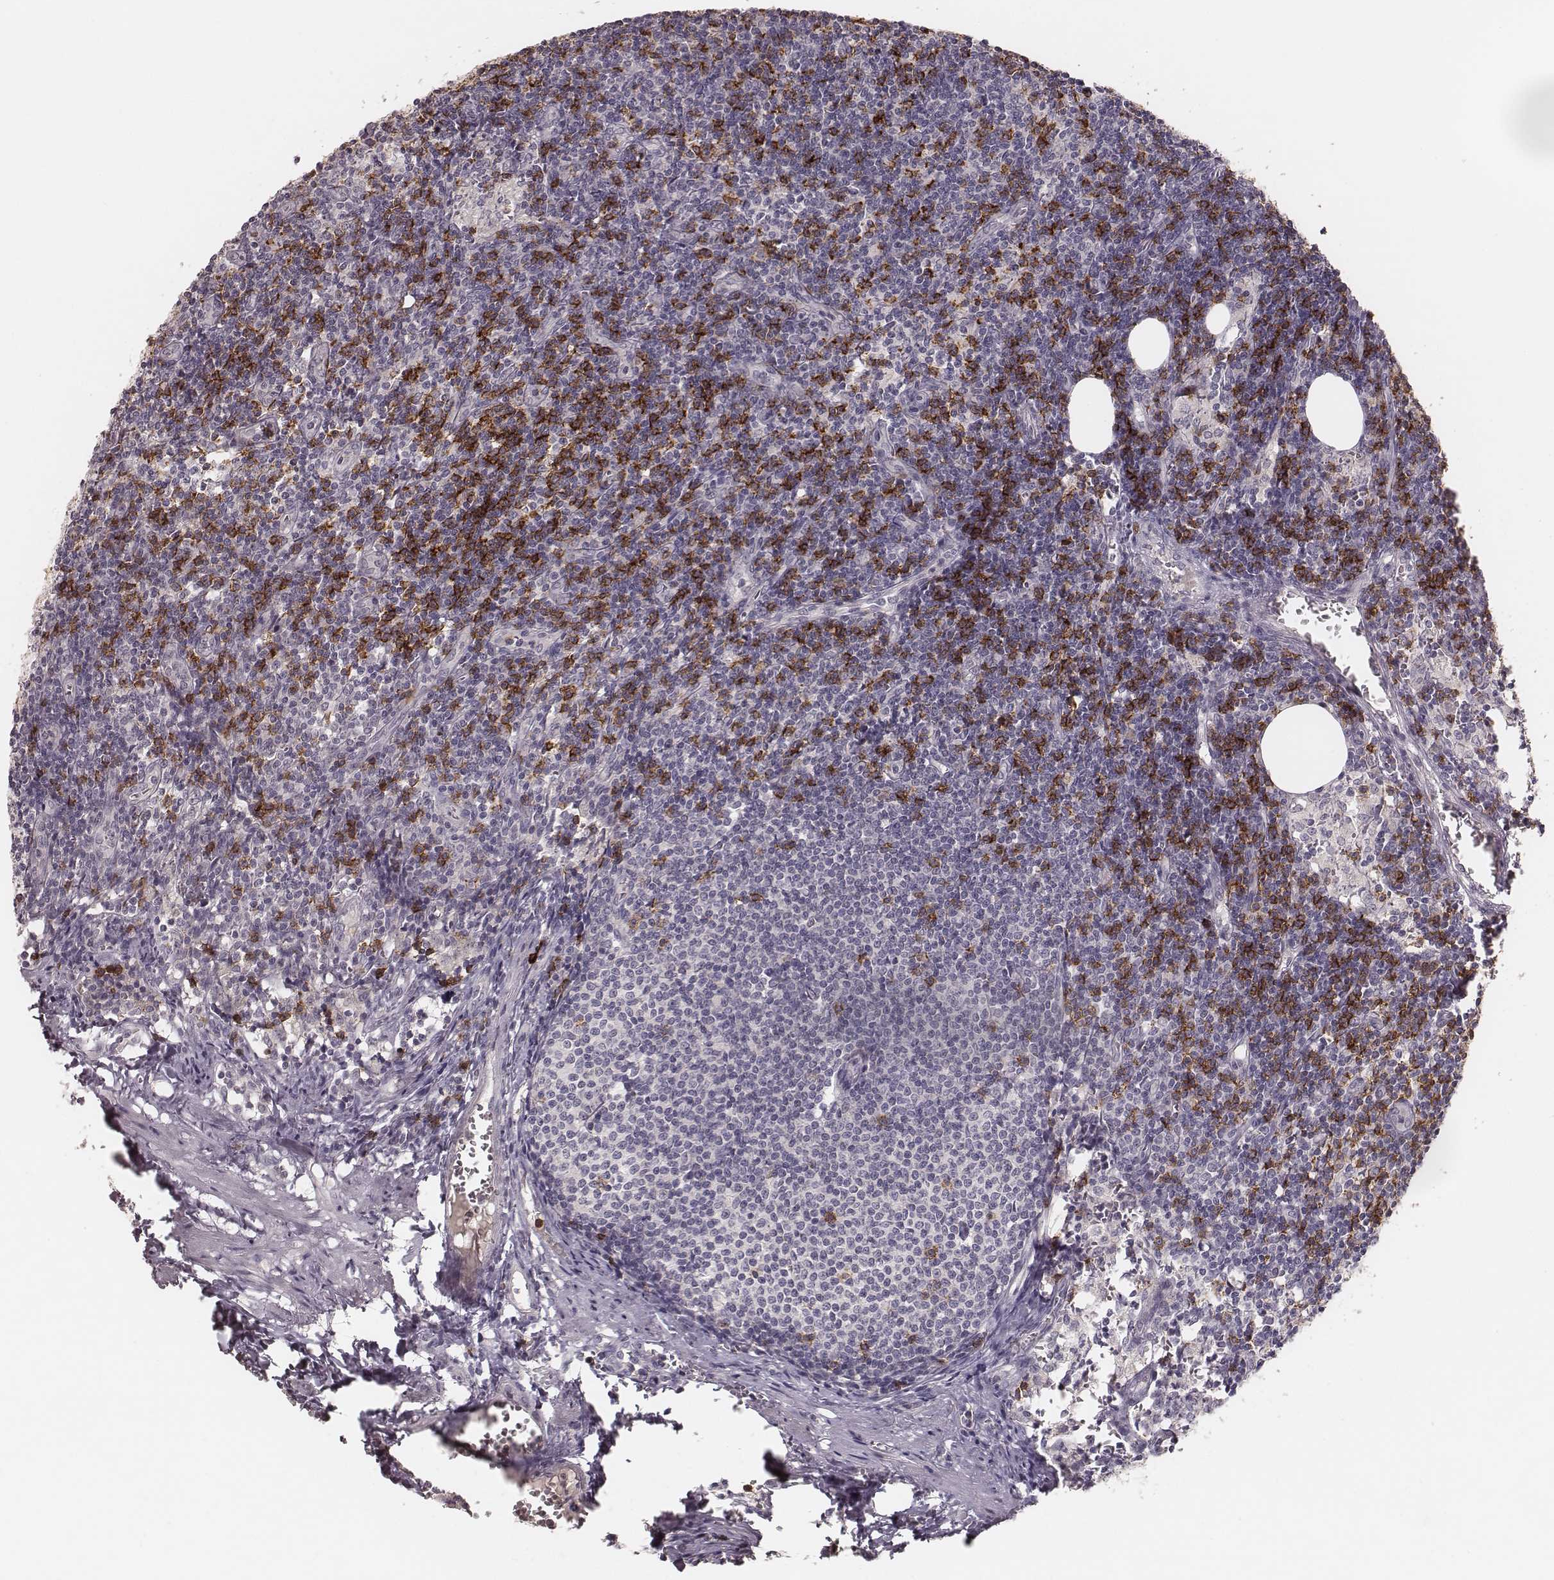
{"staining": {"intensity": "strong", "quantity": "25%-75%", "location": "cytoplasmic/membranous"}, "tissue": "lymph node", "cell_type": "Non-germinal center cells", "image_type": "normal", "snomed": [{"axis": "morphology", "description": "Normal tissue, NOS"}, {"axis": "topography", "description": "Lymph node"}], "caption": "An IHC photomicrograph of benign tissue is shown. Protein staining in brown highlights strong cytoplasmic/membranous positivity in lymph node within non-germinal center cells. Immunohistochemistry (ihc) stains the protein in brown and the nuclei are stained blue.", "gene": "CD8A", "patient": {"sex": "female", "age": 50}}